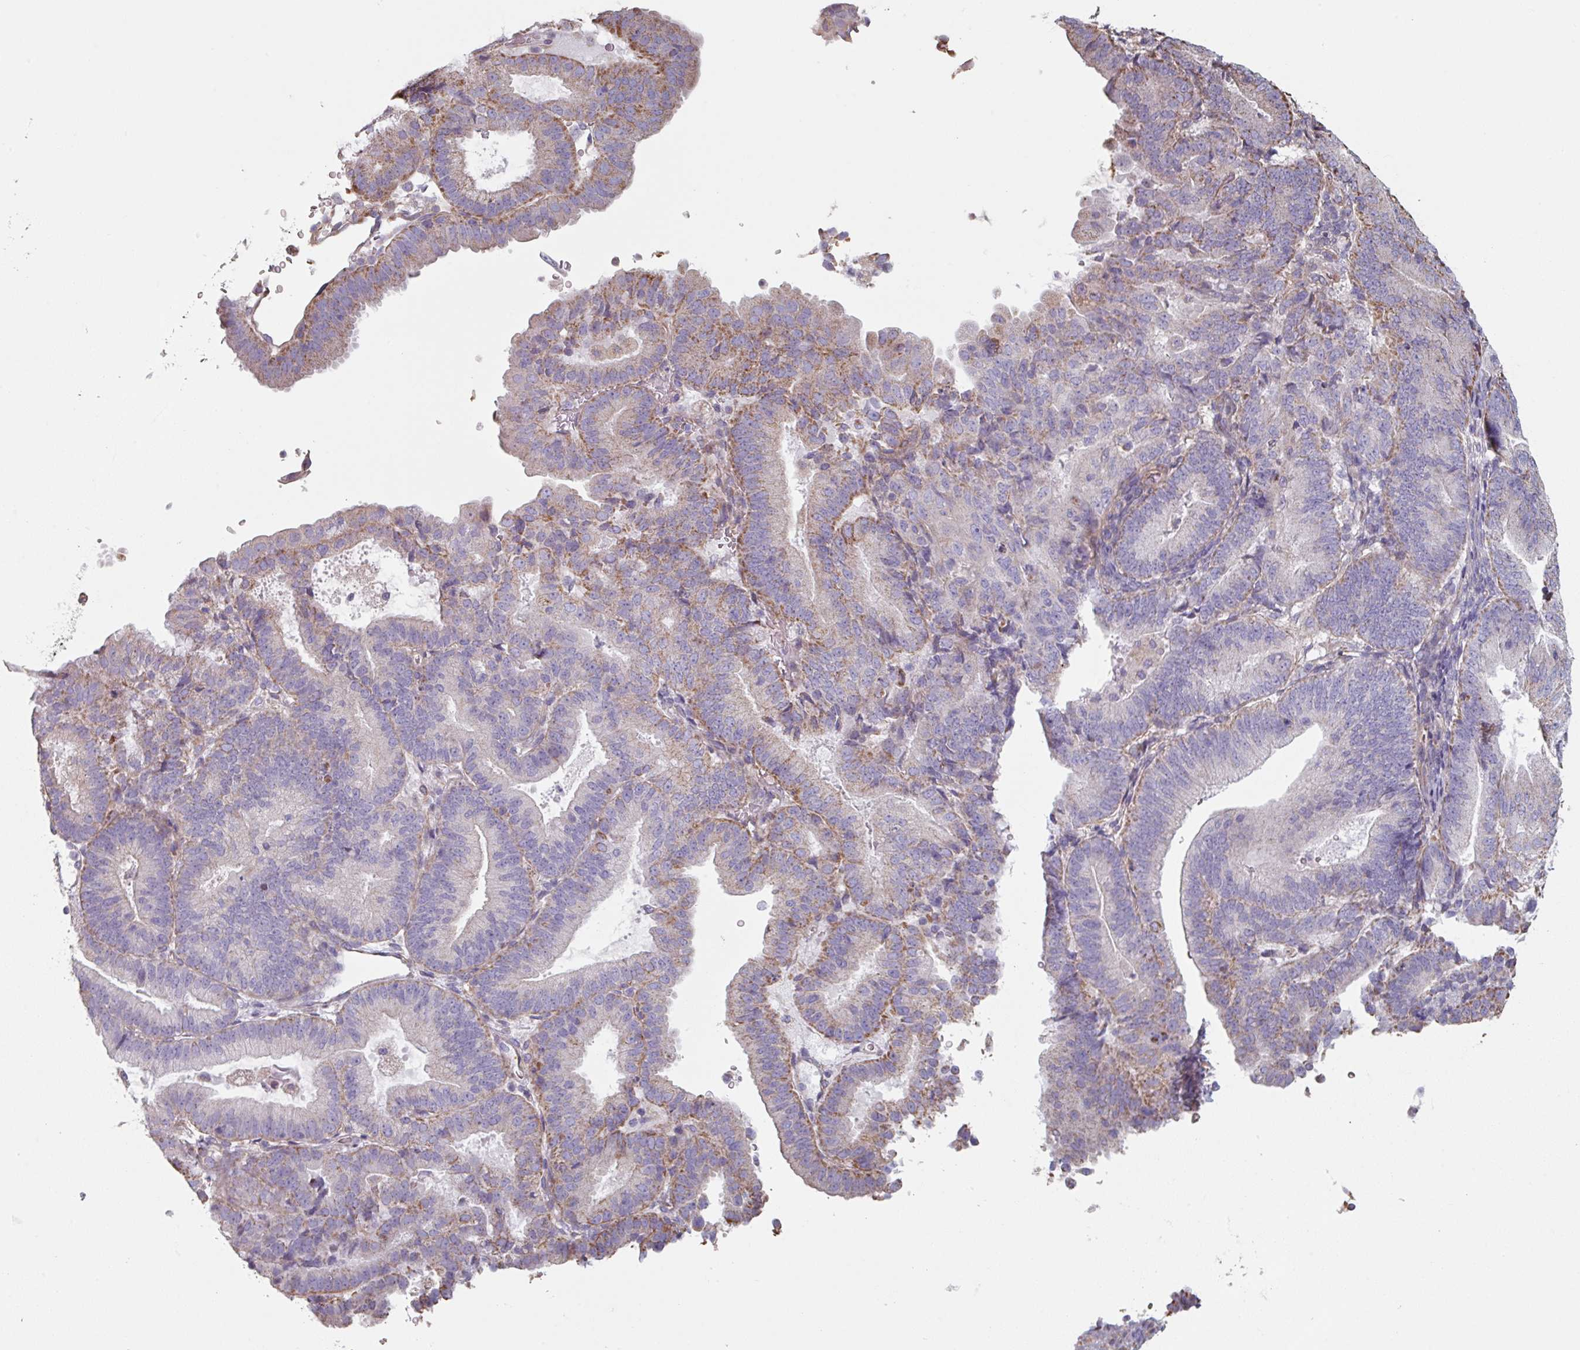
{"staining": {"intensity": "moderate", "quantity": "25%-75%", "location": "cytoplasmic/membranous"}, "tissue": "endometrial cancer", "cell_type": "Tumor cells", "image_type": "cancer", "snomed": [{"axis": "morphology", "description": "Adenocarcinoma, NOS"}, {"axis": "topography", "description": "Endometrium"}], "caption": "Endometrial adenocarcinoma stained for a protein (brown) exhibits moderate cytoplasmic/membranous positive expression in about 25%-75% of tumor cells.", "gene": "GSTA4", "patient": {"sex": "female", "age": 70}}